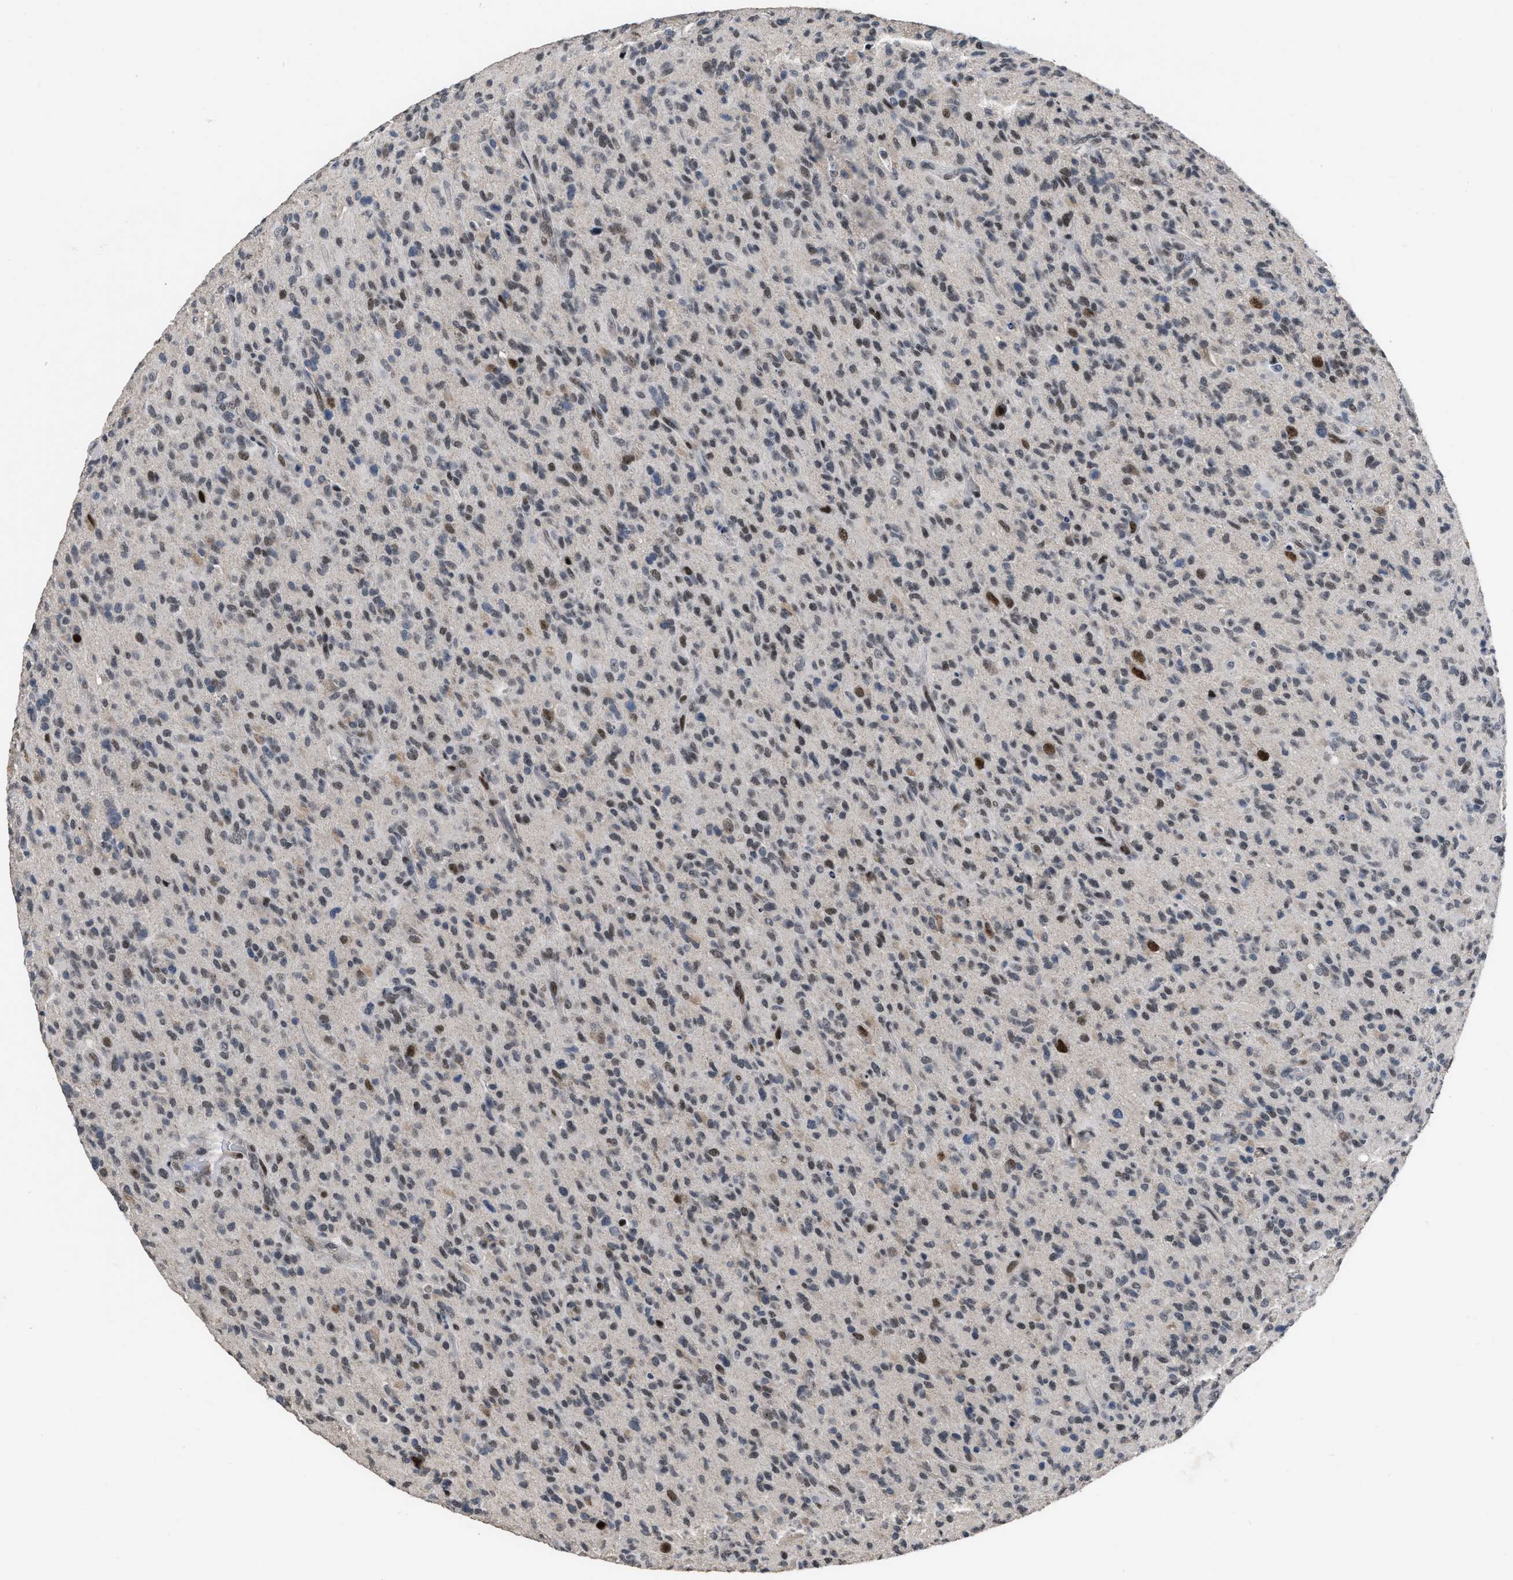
{"staining": {"intensity": "weak", "quantity": "25%-75%", "location": "nuclear"}, "tissue": "glioma", "cell_type": "Tumor cells", "image_type": "cancer", "snomed": [{"axis": "morphology", "description": "Glioma, malignant, High grade"}, {"axis": "topography", "description": "Brain"}], "caption": "There is low levels of weak nuclear expression in tumor cells of glioma, as demonstrated by immunohistochemical staining (brown color).", "gene": "SETDB1", "patient": {"sex": "male", "age": 71}}